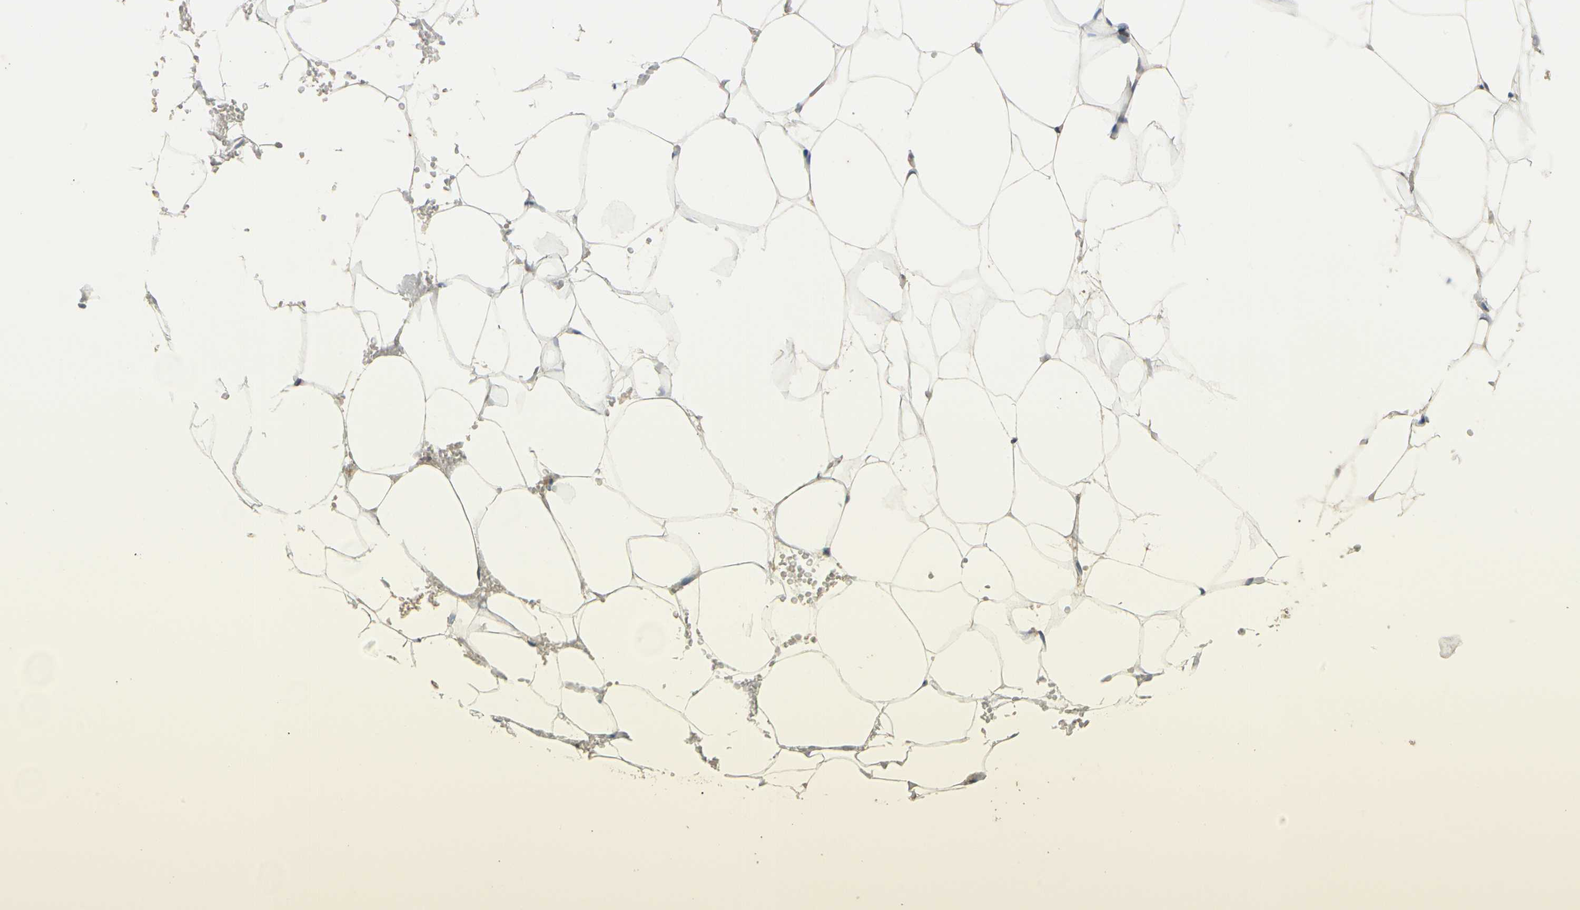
{"staining": {"intensity": "weak", "quantity": "25%-75%", "location": "cytoplasmic/membranous"}, "tissue": "adipose tissue", "cell_type": "Adipocytes", "image_type": "normal", "snomed": [{"axis": "morphology", "description": "Normal tissue, NOS"}, {"axis": "topography", "description": "Breast"}, {"axis": "topography", "description": "Adipose tissue"}], "caption": "This photomicrograph exhibits immunohistochemistry (IHC) staining of normal human adipose tissue, with low weak cytoplasmic/membranous positivity in about 25%-75% of adipocytes.", "gene": "CGREF1", "patient": {"sex": "female", "age": 25}}